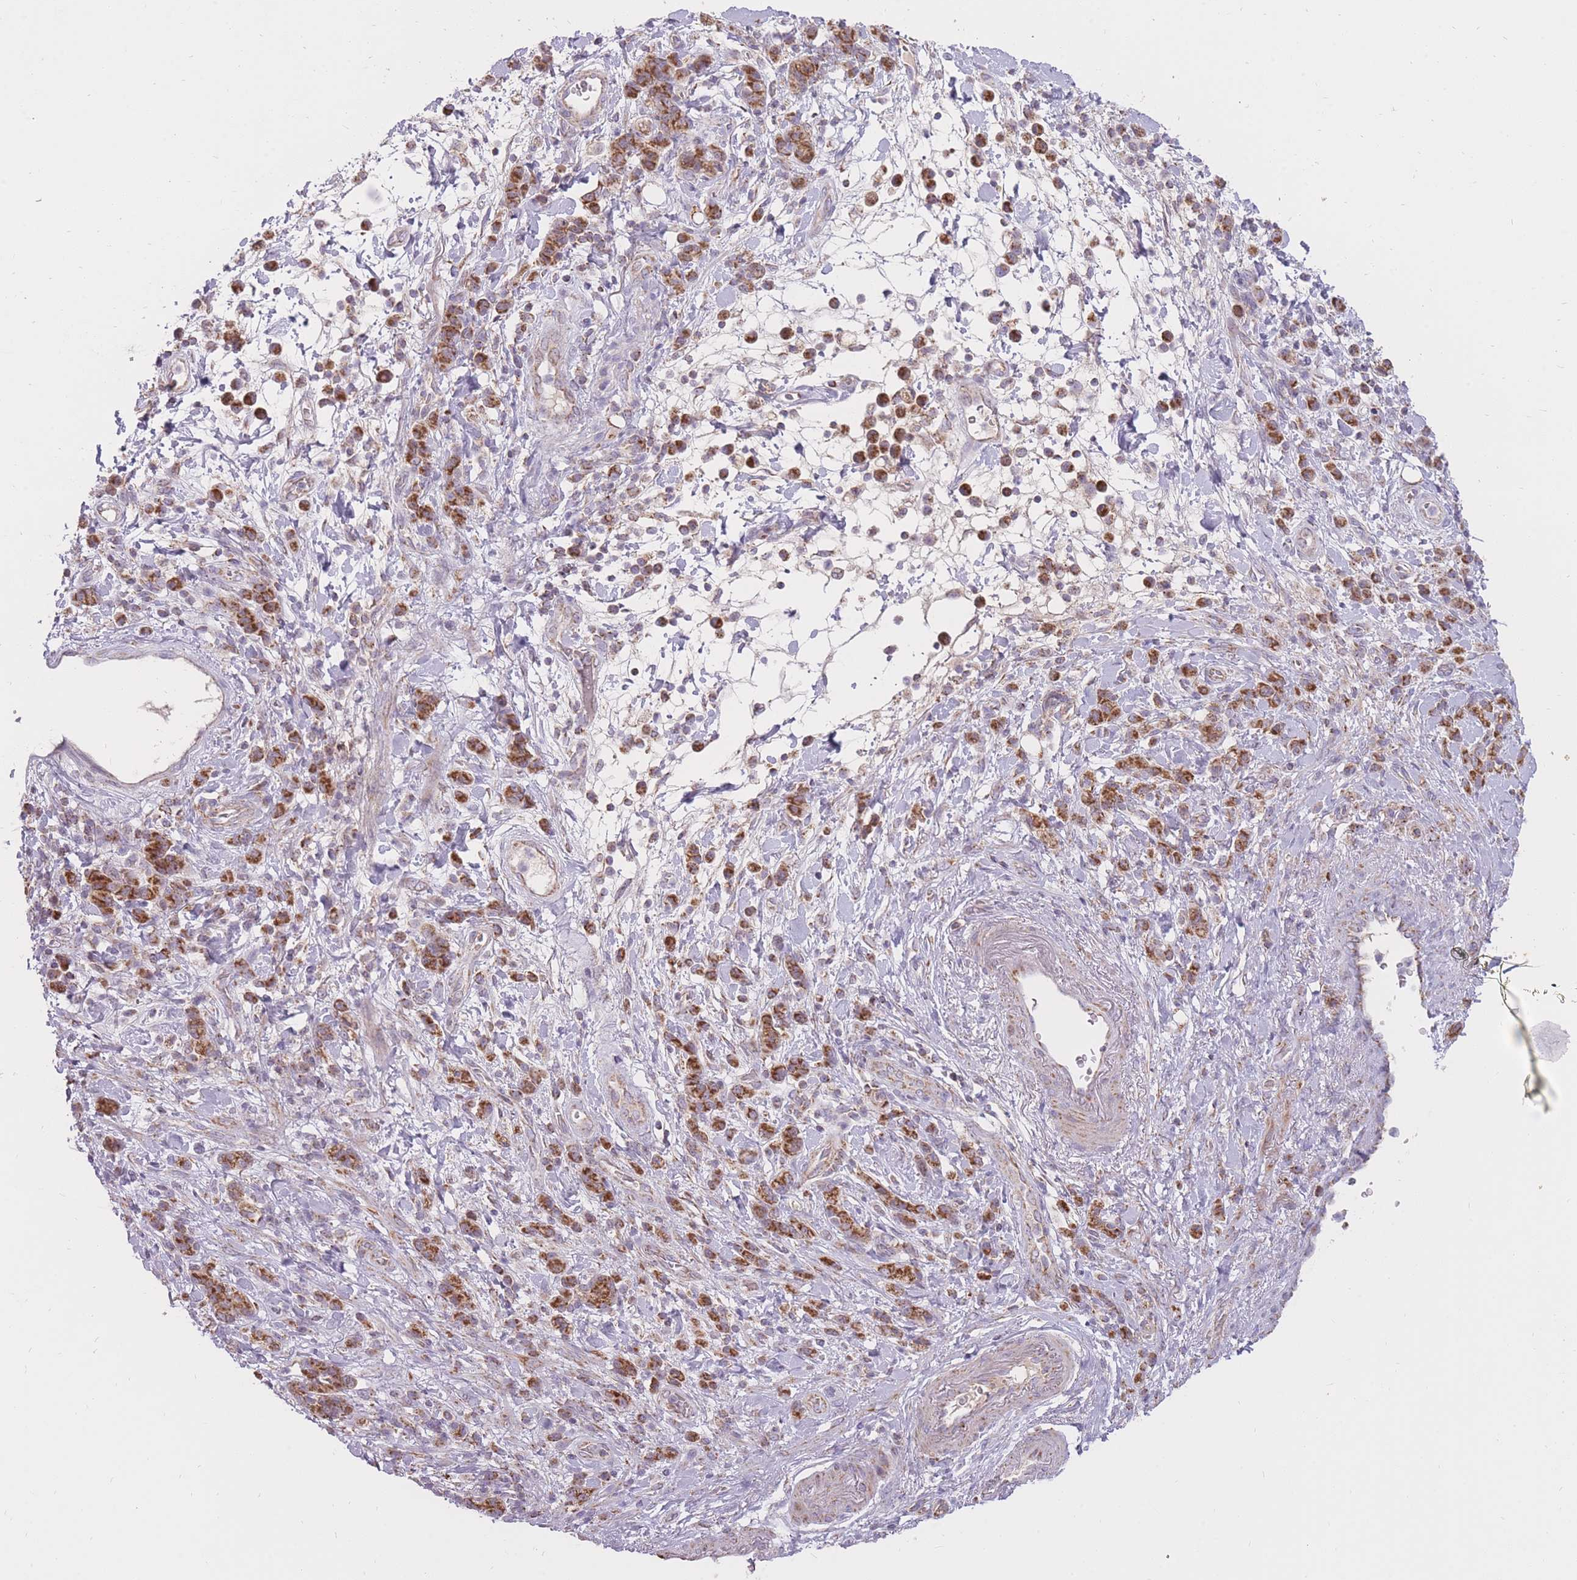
{"staining": {"intensity": "strong", "quantity": ">75%", "location": "cytoplasmic/membranous"}, "tissue": "stomach cancer", "cell_type": "Tumor cells", "image_type": "cancer", "snomed": [{"axis": "morphology", "description": "Adenocarcinoma, NOS"}, {"axis": "topography", "description": "Stomach"}], "caption": "A photomicrograph showing strong cytoplasmic/membranous staining in about >75% of tumor cells in stomach adenocarcinoma, as visualized by brown immunohistochemical staining.", "gene": "LIN7C", "patient": {"sex": "male", "age": 77}}